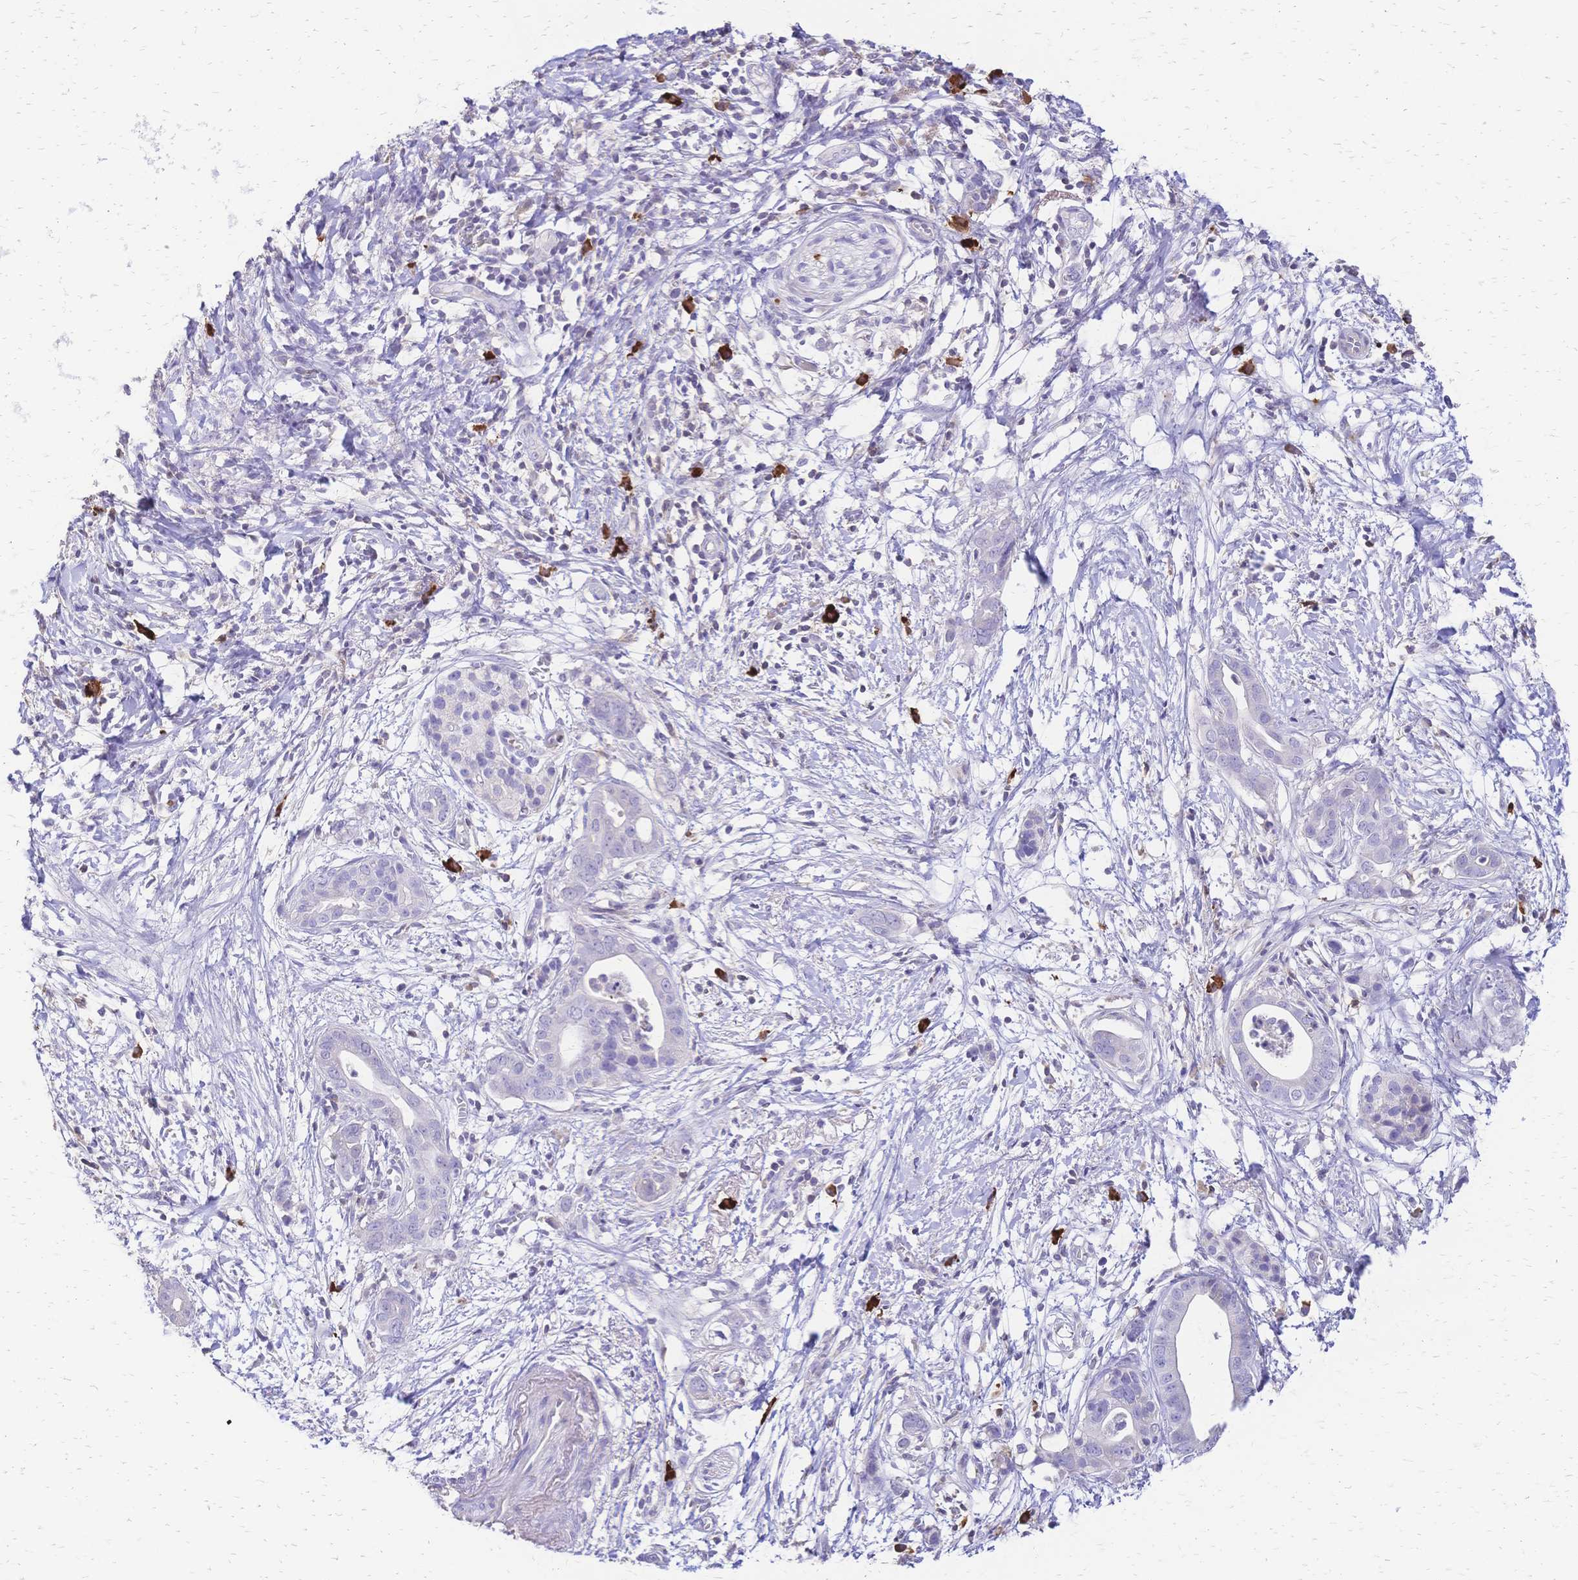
{"staining": {"intensity": "negative", "quantity": "none", "location": "none"}, "tissue": "pancreatic cancer", "cell_type": "Tumor cells", "image_type": "cancer", "snomed": [{"axis": "morphology", "description": "Adenocarcinoma, NOS"}, {"axis": "topography", "description": "Pancreas"}], "caption": "The image shows no significant expression in tumor cells of adenocarcinoma (pancreatic). (DAB immunohistochemistry, high magnification).", "gene": "IL2RA", "patient": {"sex": "male", "age": 61}}